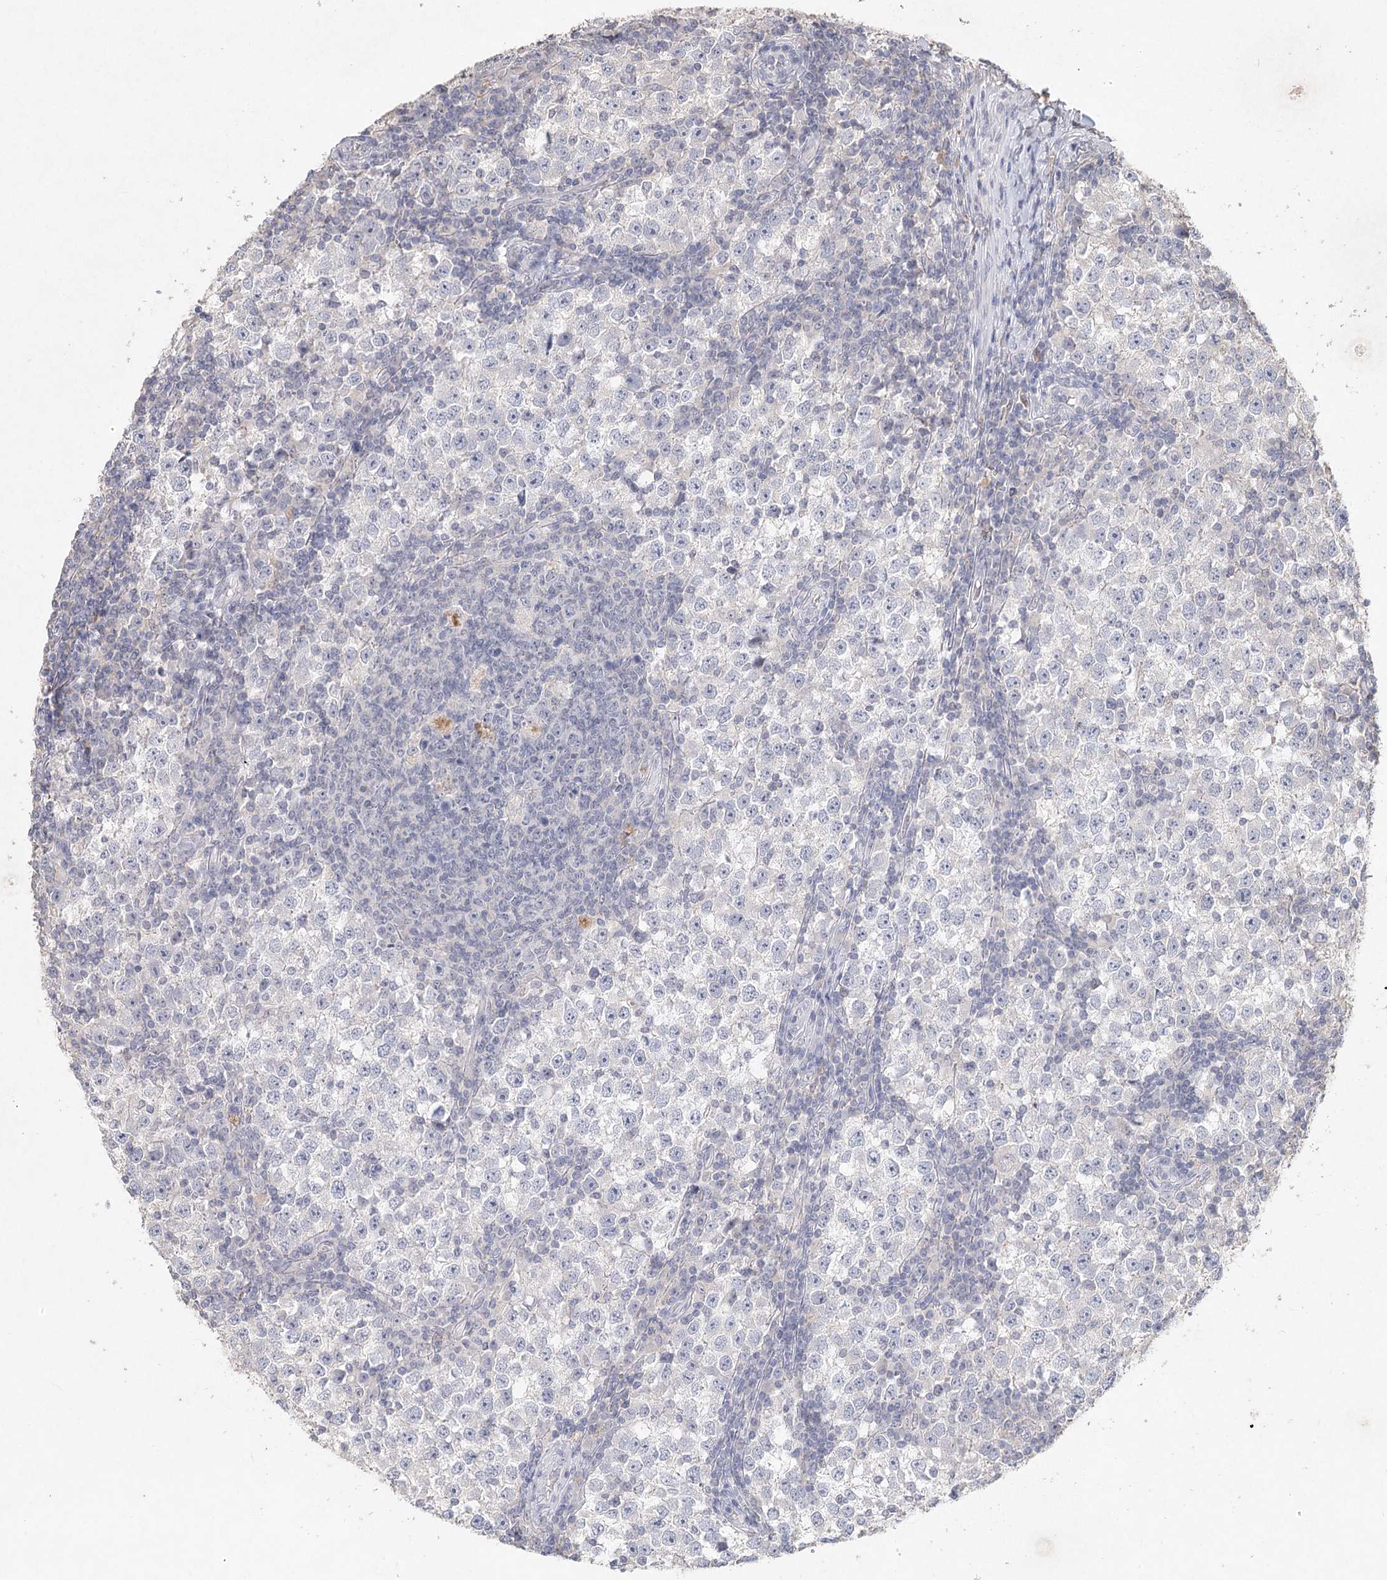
{"staining": {"intensity": "negative", "quantity": "none", "location": "none"}, "tissue": "testis cancer", "cell_type": "Tumor cells", "image_type": "cancer", "snomed": [{"axis": "morphology", "description": "Seminoma, NOS"}, {"axis": "topography", "description": "Testis"}], "caption": "Immunohistochemical staining of testis seminoma exhibits no significant staining in tumor cells.", "gene": "ARSI", "patient": {"sex": "male", "age": 65}}